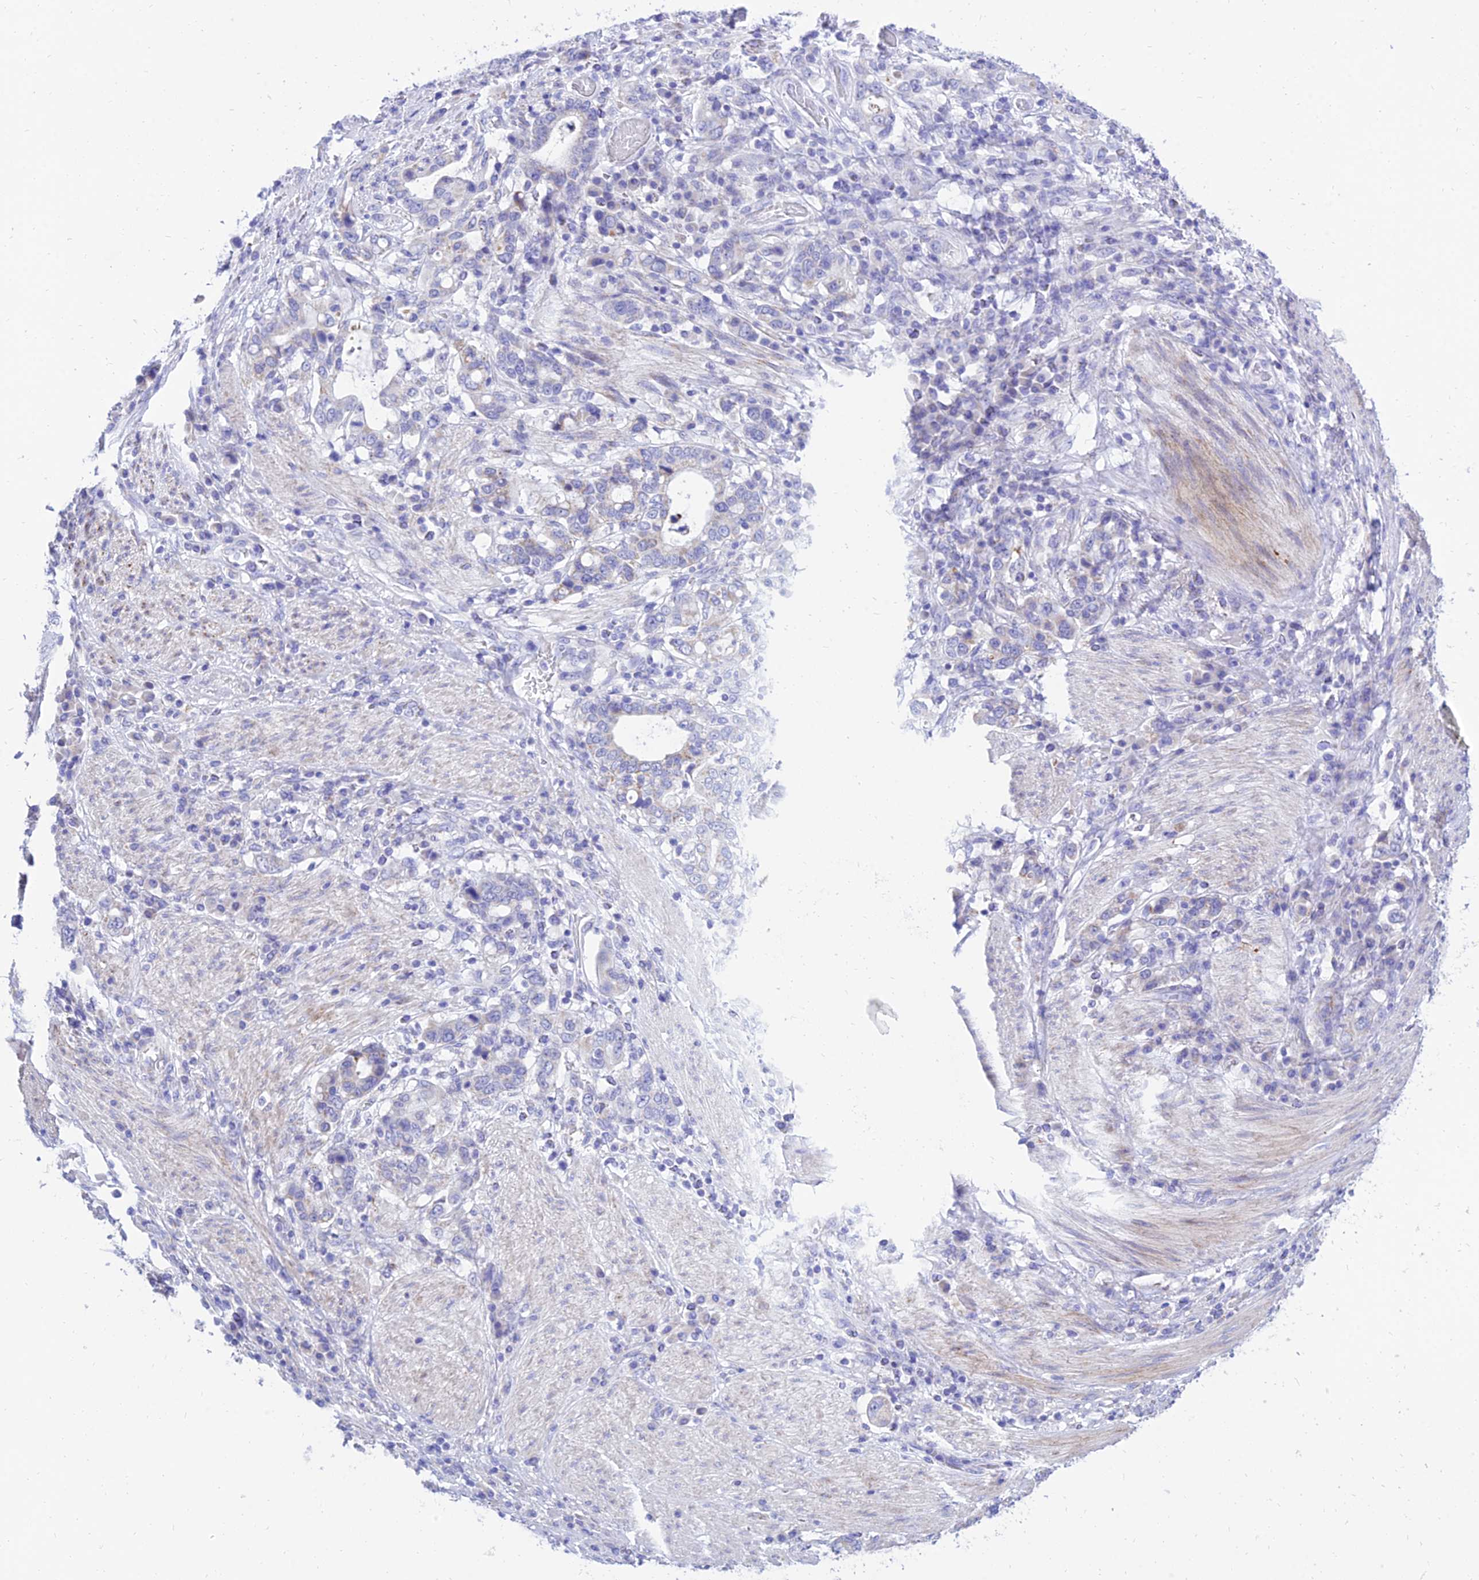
{"staining": {"intensity": "negative", "quantity": "none", "location": "none"}, "tissue": "stomach cancer", "cell_type": "Tumor cells", "image_type": "cancer", "snomed": [{"axis": "morphology", "description": "Adenocarcinoma, NOS"}, {"axis": "topography", "description": "Stomach, upper"}, {"axis": "topography", "description": "Stomach"}], "caption": "Stomach cancer (adenocarcinoma) stained for a protein using immunohistochemistry demonstrates no positivity tumor cells.", "gene": "PKN3", "patient": {"sex": "male", "age": 62}}